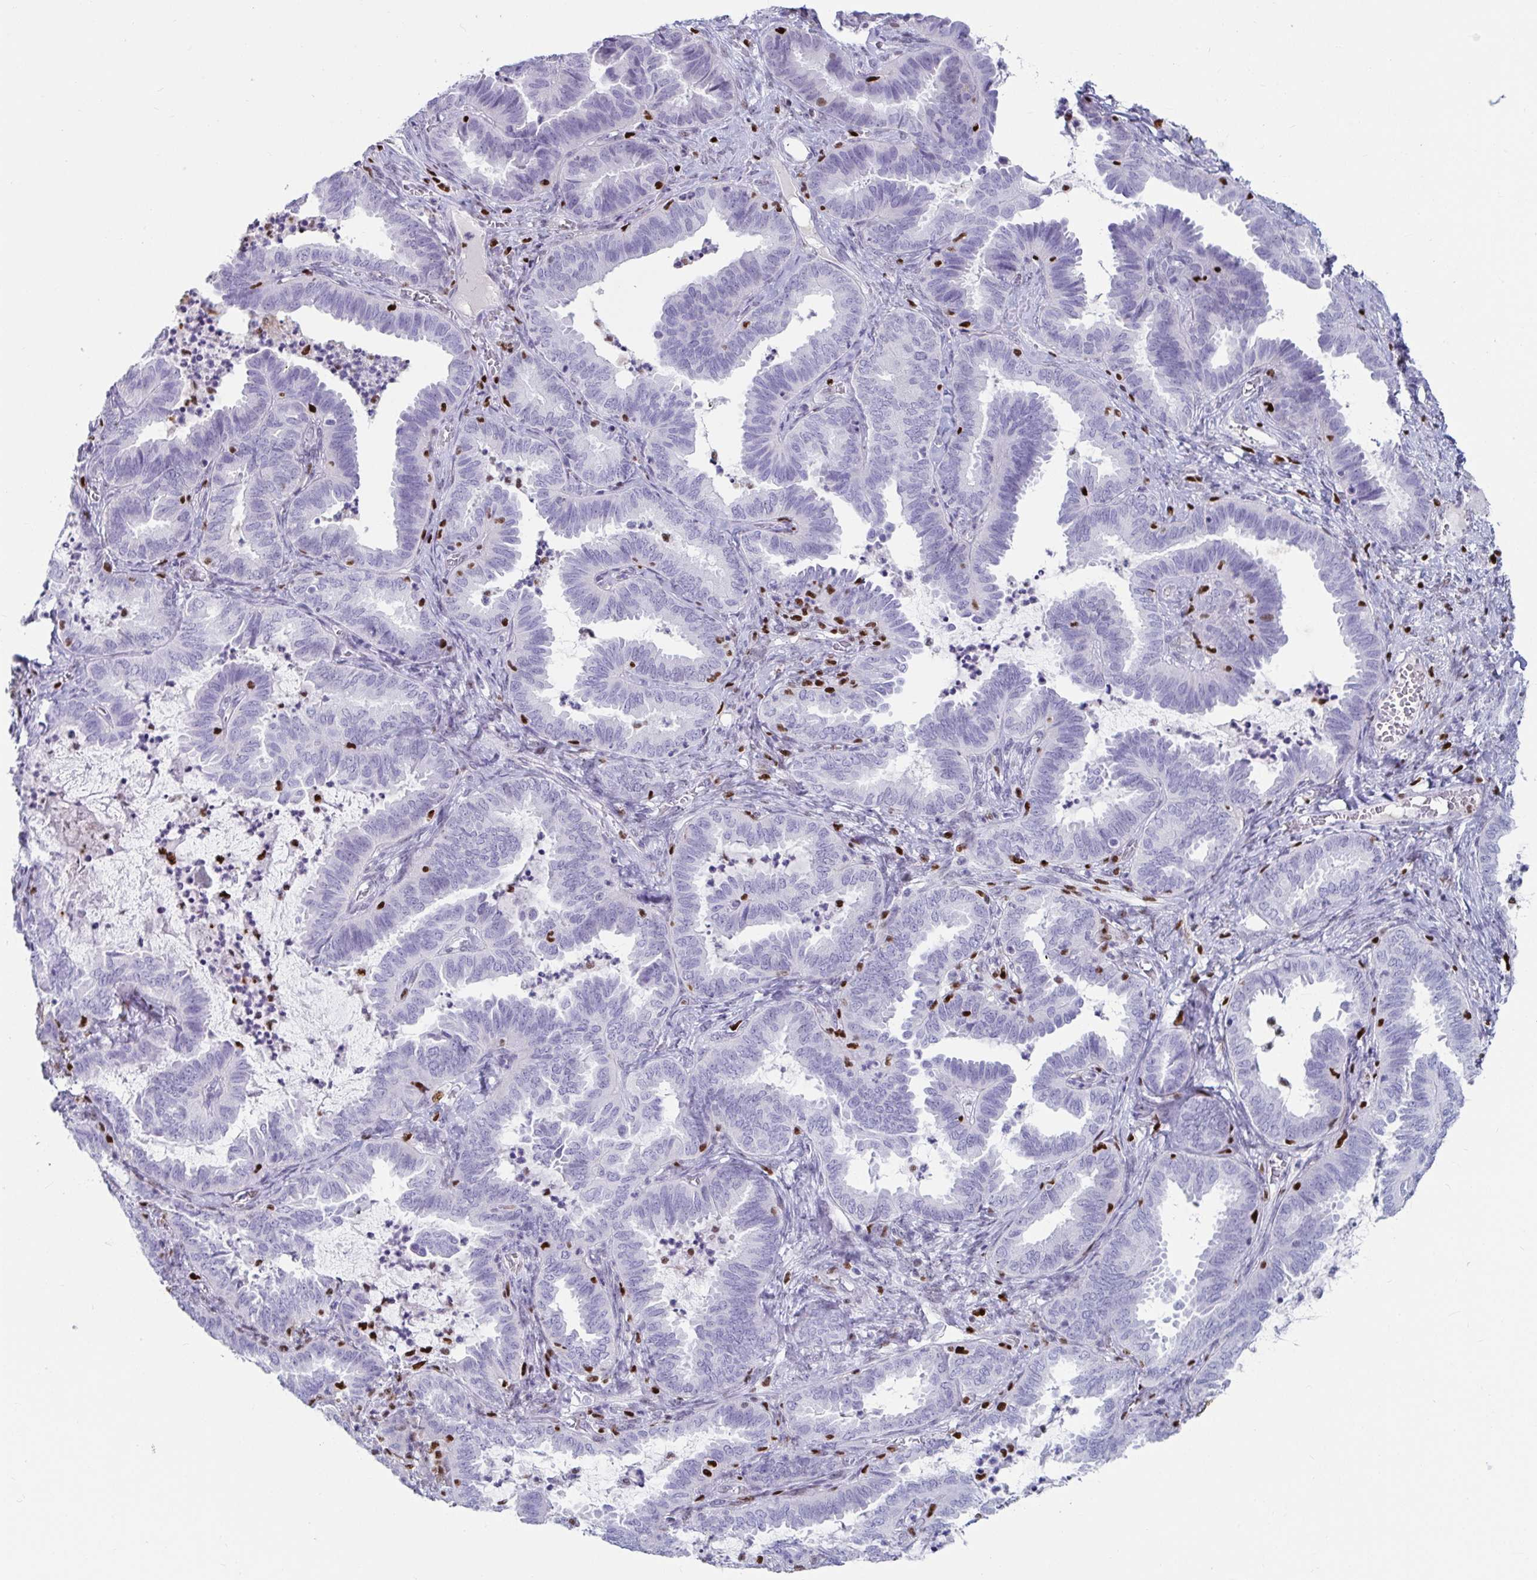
{"staining": {"intensity": "negative", "quantity": "none", "location": "none"}, "tissue": "ovarian cancer", "cell_type": "Tumor cells", "image_type": "cancer", "snomed": [{"axis": "morphology", "description": "Carcinoma, endometroid"}, {"axis": "topography", "description": "Ovary"}], "caption": "The IHC photomicrograph has no significant staining in tumor cells of ovarian cancer tissue.", "gene": "ZNF586", "patient": {"sex": "female", "age": 70}}